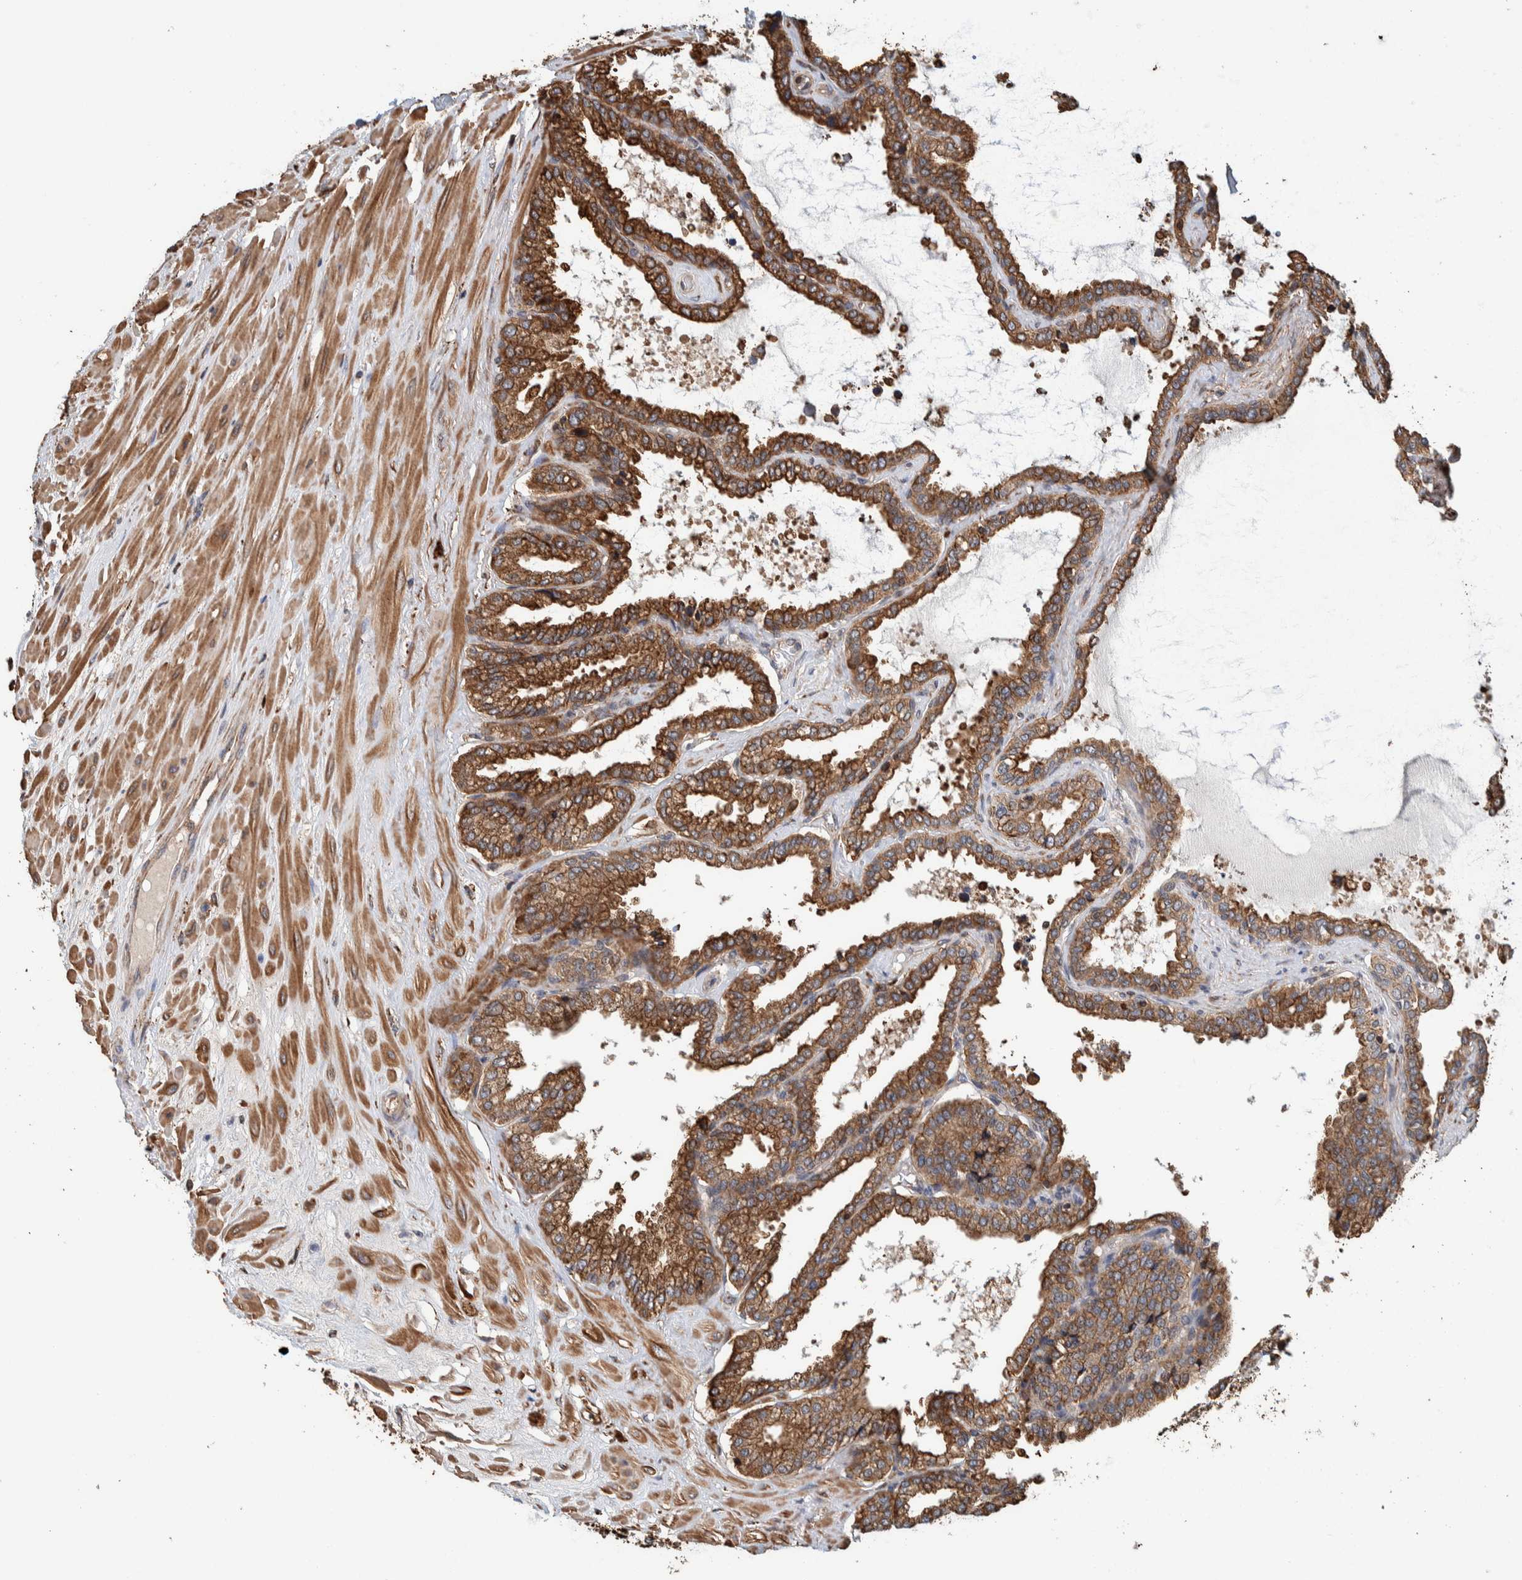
{"staining": {"intensity": "moderate", "quantity": ">75%", "location": "cytoplasmic/membranous"}, "tissue": "seminal vesicle", "cell_type": "Glandular cells", "image_type": "normal", "snomed": [{"axis": "morphology", "description": "Normal tissue, NOS"}, {"axis": "topography", "description": "Seminal veicle"}], "caption": "A micrograph of seminal vesicle stained for a protein shows moderate cytoplasmic/membranous brown staining in glandular cells. The staining was performed using DAB (3,3'-diaminobenzidine), with brown indicating positive protein expression. Nuclei are stained blue with hematoxylin.", "gene": "PLA2G3", "patient": {"sex": "male", "age": 46}}